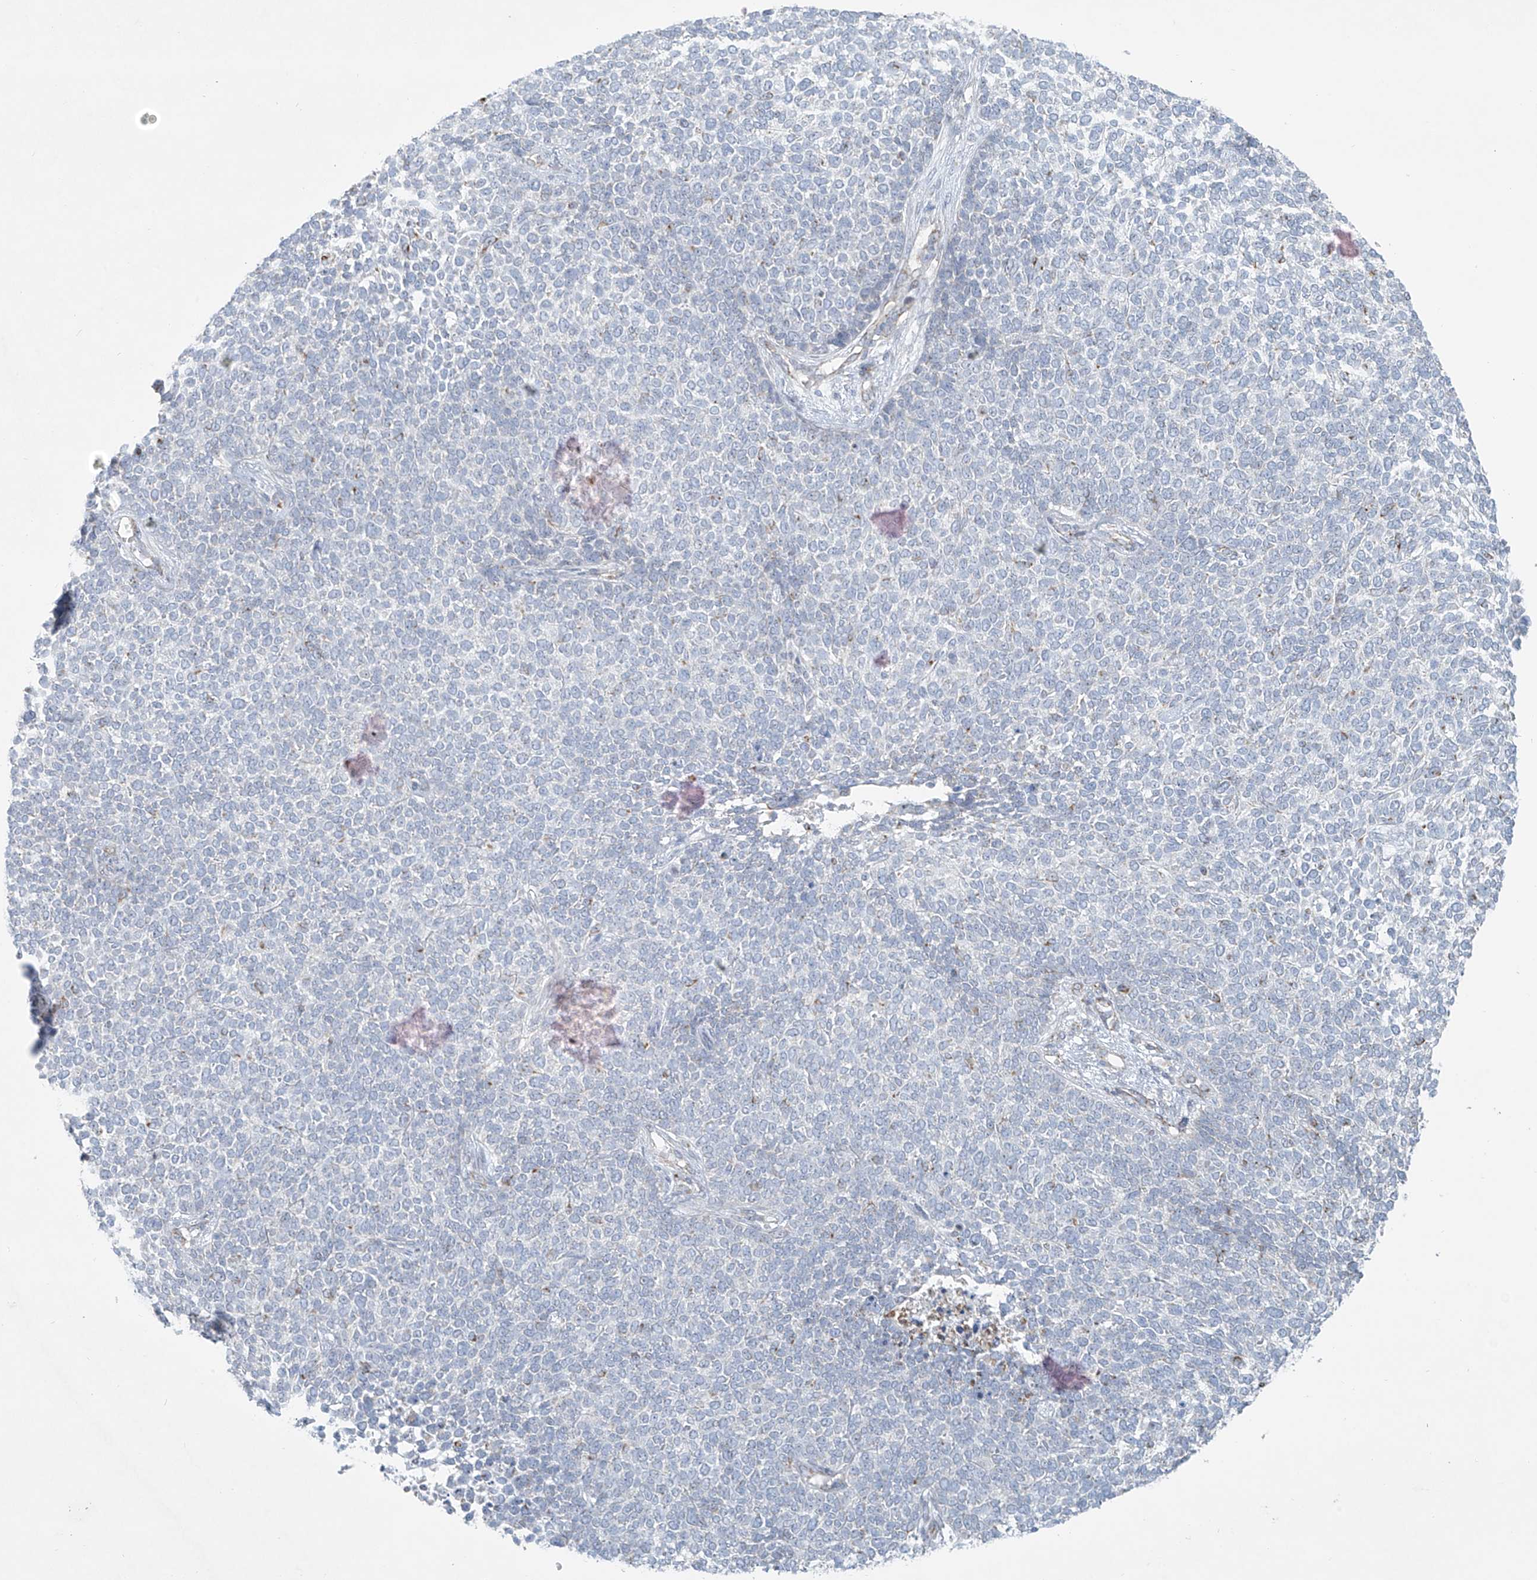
{"staining": {"intensity": "negative", "quantity": "none", "location": "none"}, "tissue": "skin cancer", "cell_type": "Tumor cells", "image_type": "cancer", "snomed": [{"axis": "morphology", "description": "Basal cell carcinoma"}, {"axis": "topography", "description": "Skin"}], "caption": "A micrograph of human skin basal cell carcinoma is negative for staining in tumor cells.", "gene": "SMDT1", "patient": {"sex": "female", "age": 84}}